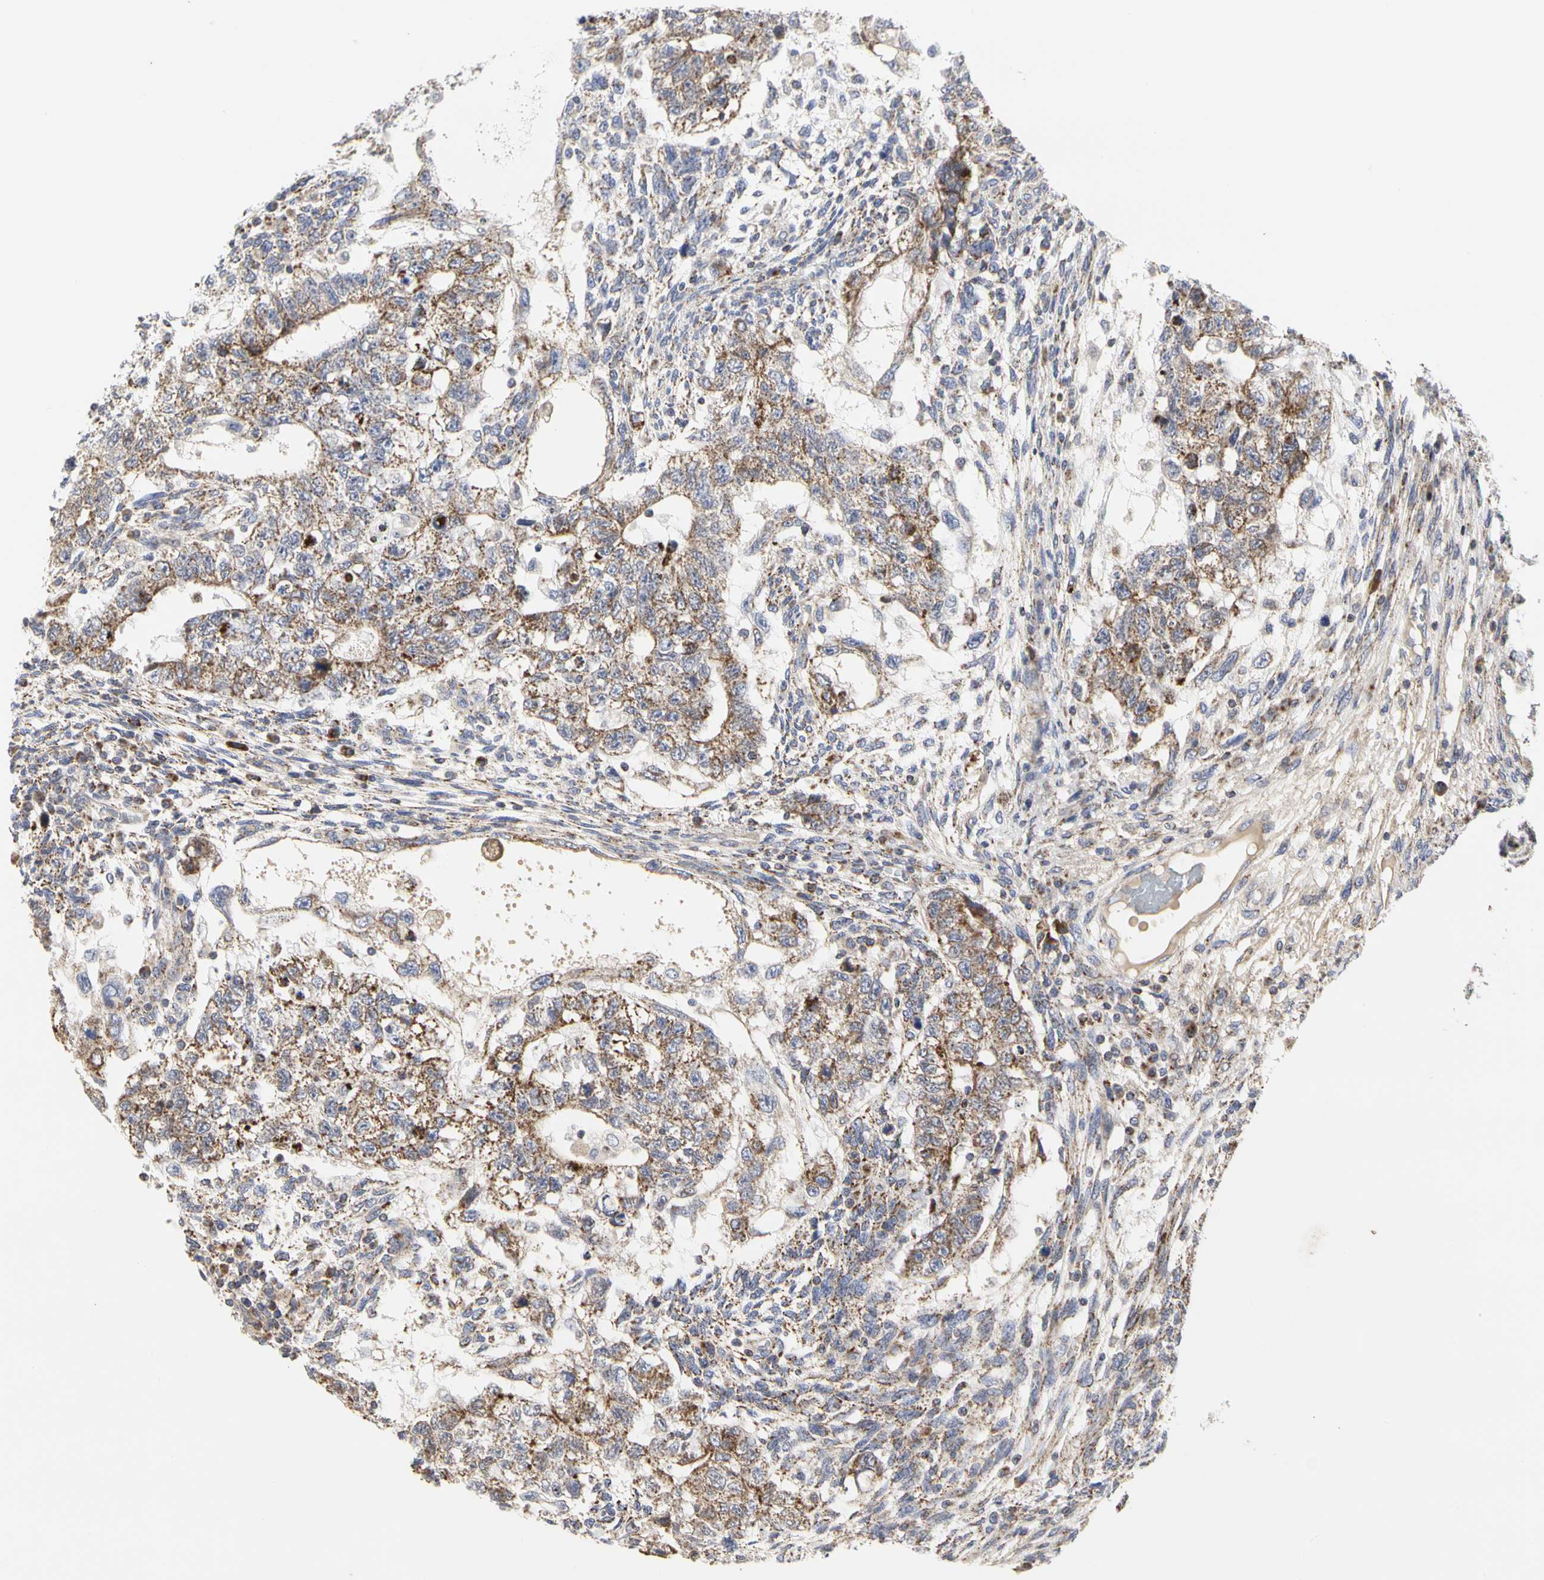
{"staining": {"intensity": "moderate", "quantity": ">75%", "location": "cytoplasmic/membranous"}, "tissue": "testis cancer", "cell_type": "Tumor cells", "image_type": "cancer", "snomed": [{"axis": "morphology", "description": "Normal tissue, NOS"}, {"axis": "morphology", "description": "Carcinoma, Embryonal, NOS"}, {"axis": "topography", "description": "Testis"}], "caption": "Protein expression analysis of embryonal carcinoma (testis) demonstrates moderate cytoplasmic/membranous staining in approximately >75% of tumor cells.", "gene": "TSKU", "patient": {"sex": "male", "age": 36}}